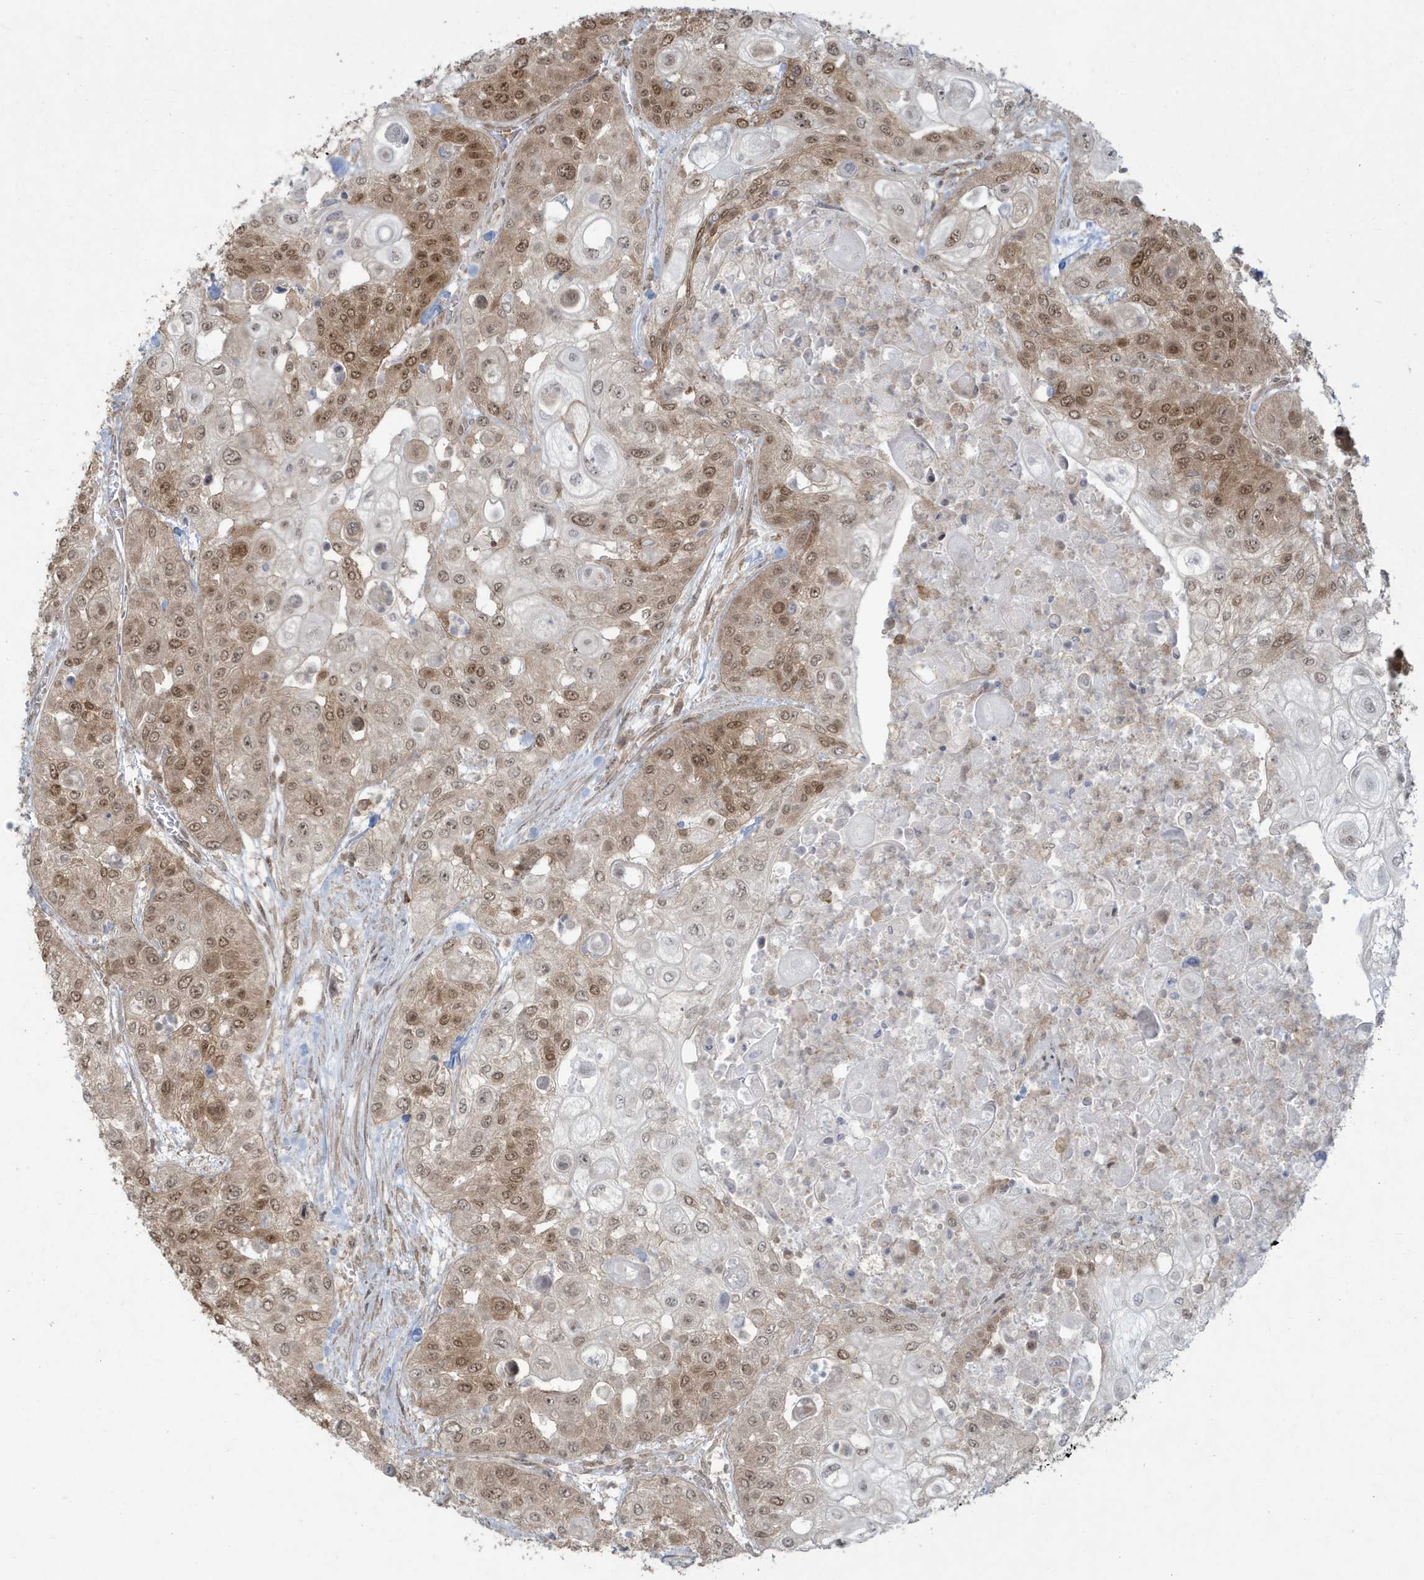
{"staining": {"intensity": "moderate", "quantity": ">75%", "location": "nuclear"}, "tissue": "urothelial cancer", "cell_type": "Tumor cells", "image_type": "cancer", "snomed": [{"axis": "morphology", "description": "Urothelial carcinoma, High grade"}, {"axis": "topography", "description": "Urinary bladder"}], "caption": "Urothelial carcinoma (high-grade) stained with a brown dye displays moderate nuclear positive positivity in approximately >75% of tumor cells.", "gene": "C1orf52", "patient": {"sex": "female", "age": 79}}